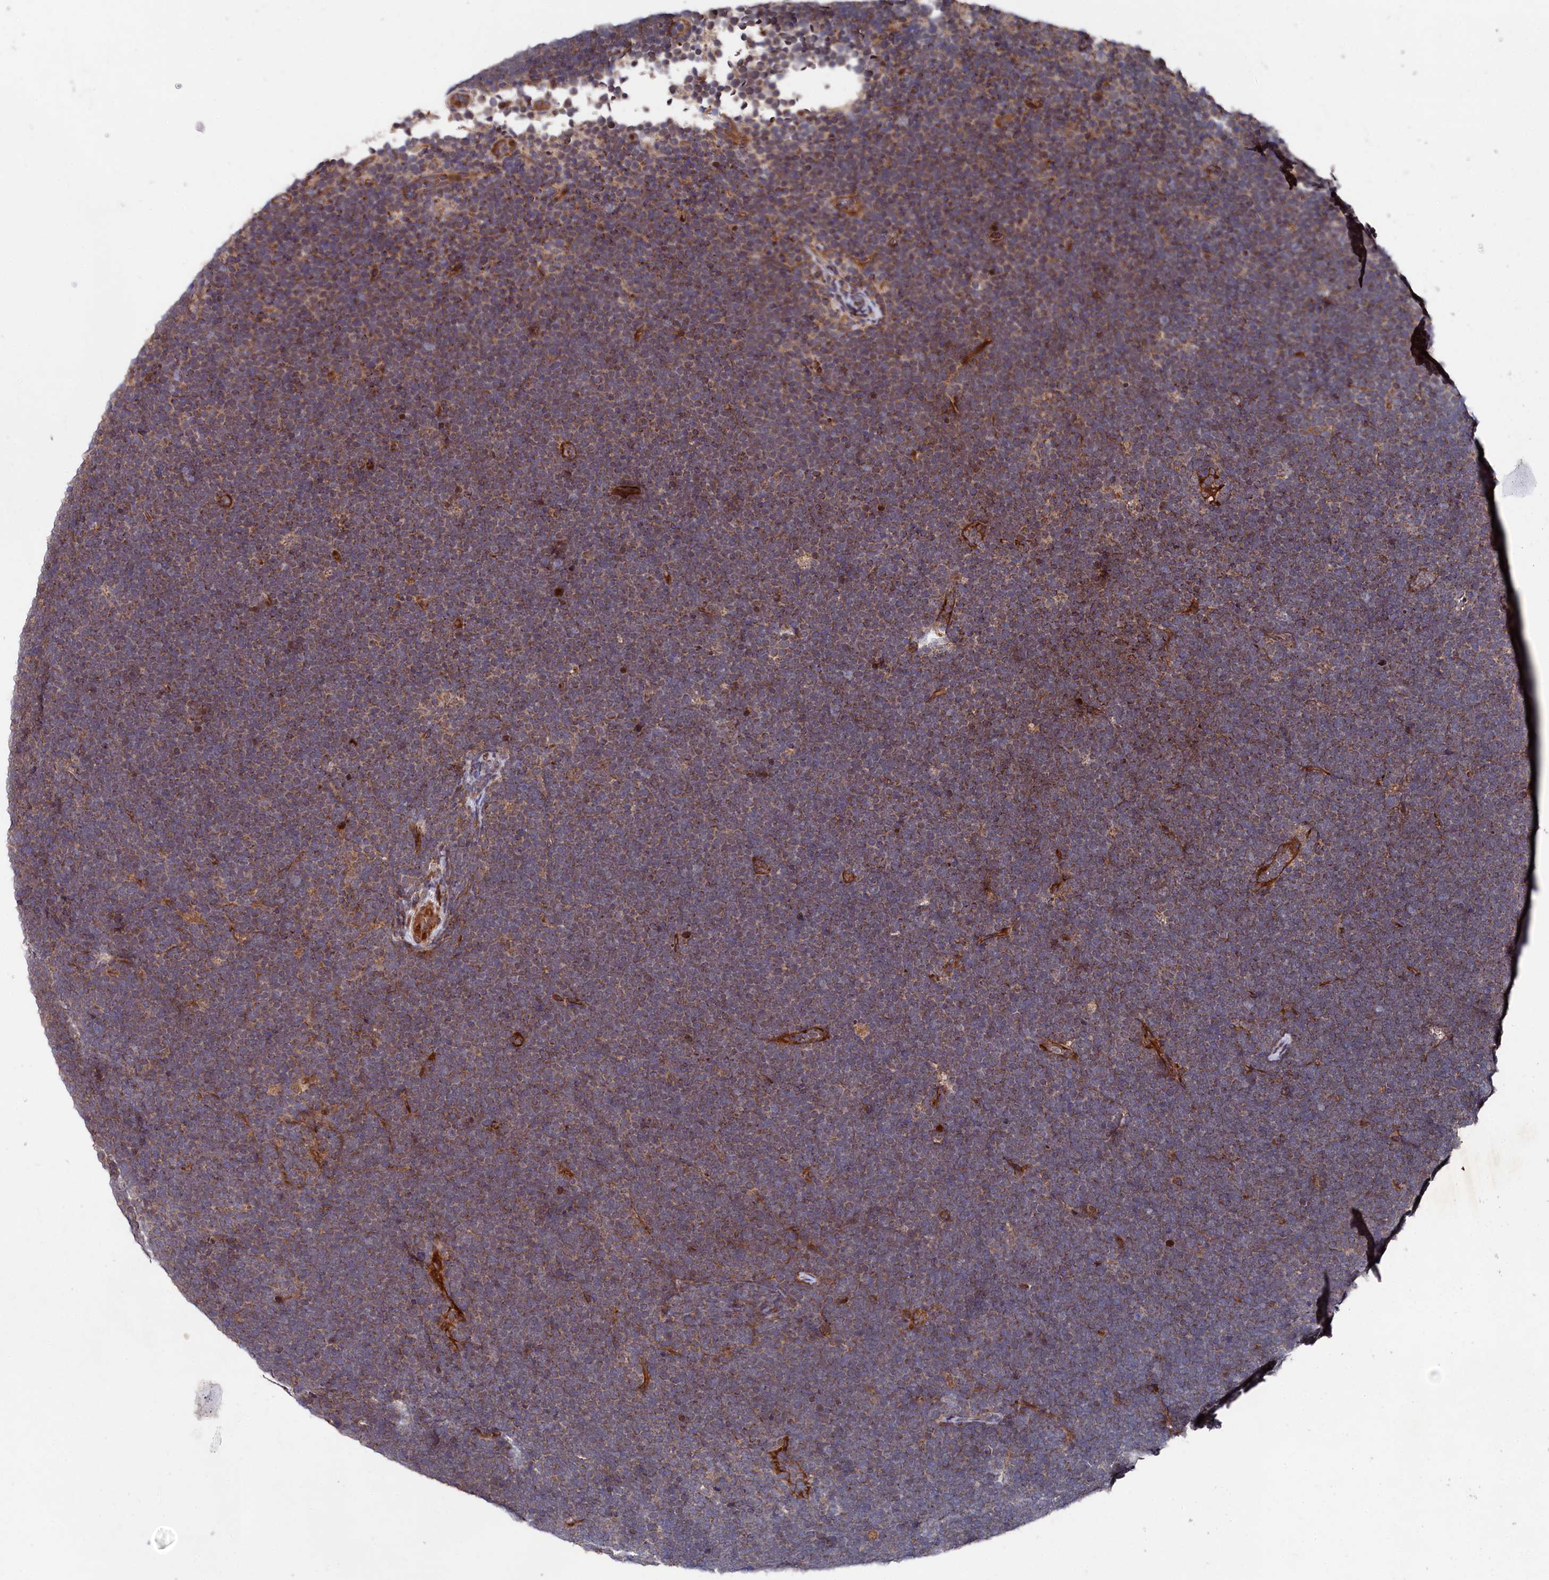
{"staining": {"intensity": "moderate", "quantity": ">75%", "location": "cytoplasmic/membranous"}, "tissue": "lymphoma", "cell_type": "Tumor cells", "image_type": "cancer", "snomed": [{"axis": "morphology", "description": "Malignant lymphoma, non-Hodgkin's type, High grade"}, {"axis": "topography", "description": "Lymph node"}], "caption": "The photomicrograph reveals staining of high-grade malignant lymphoma, non-Hodgkin's type, revealing moderate cytoplasmic/membranous protein positivity (brown color) within tumor cells.", "gene": "SUPV3L1", "patient": {"sex": "male", "age": 13}}